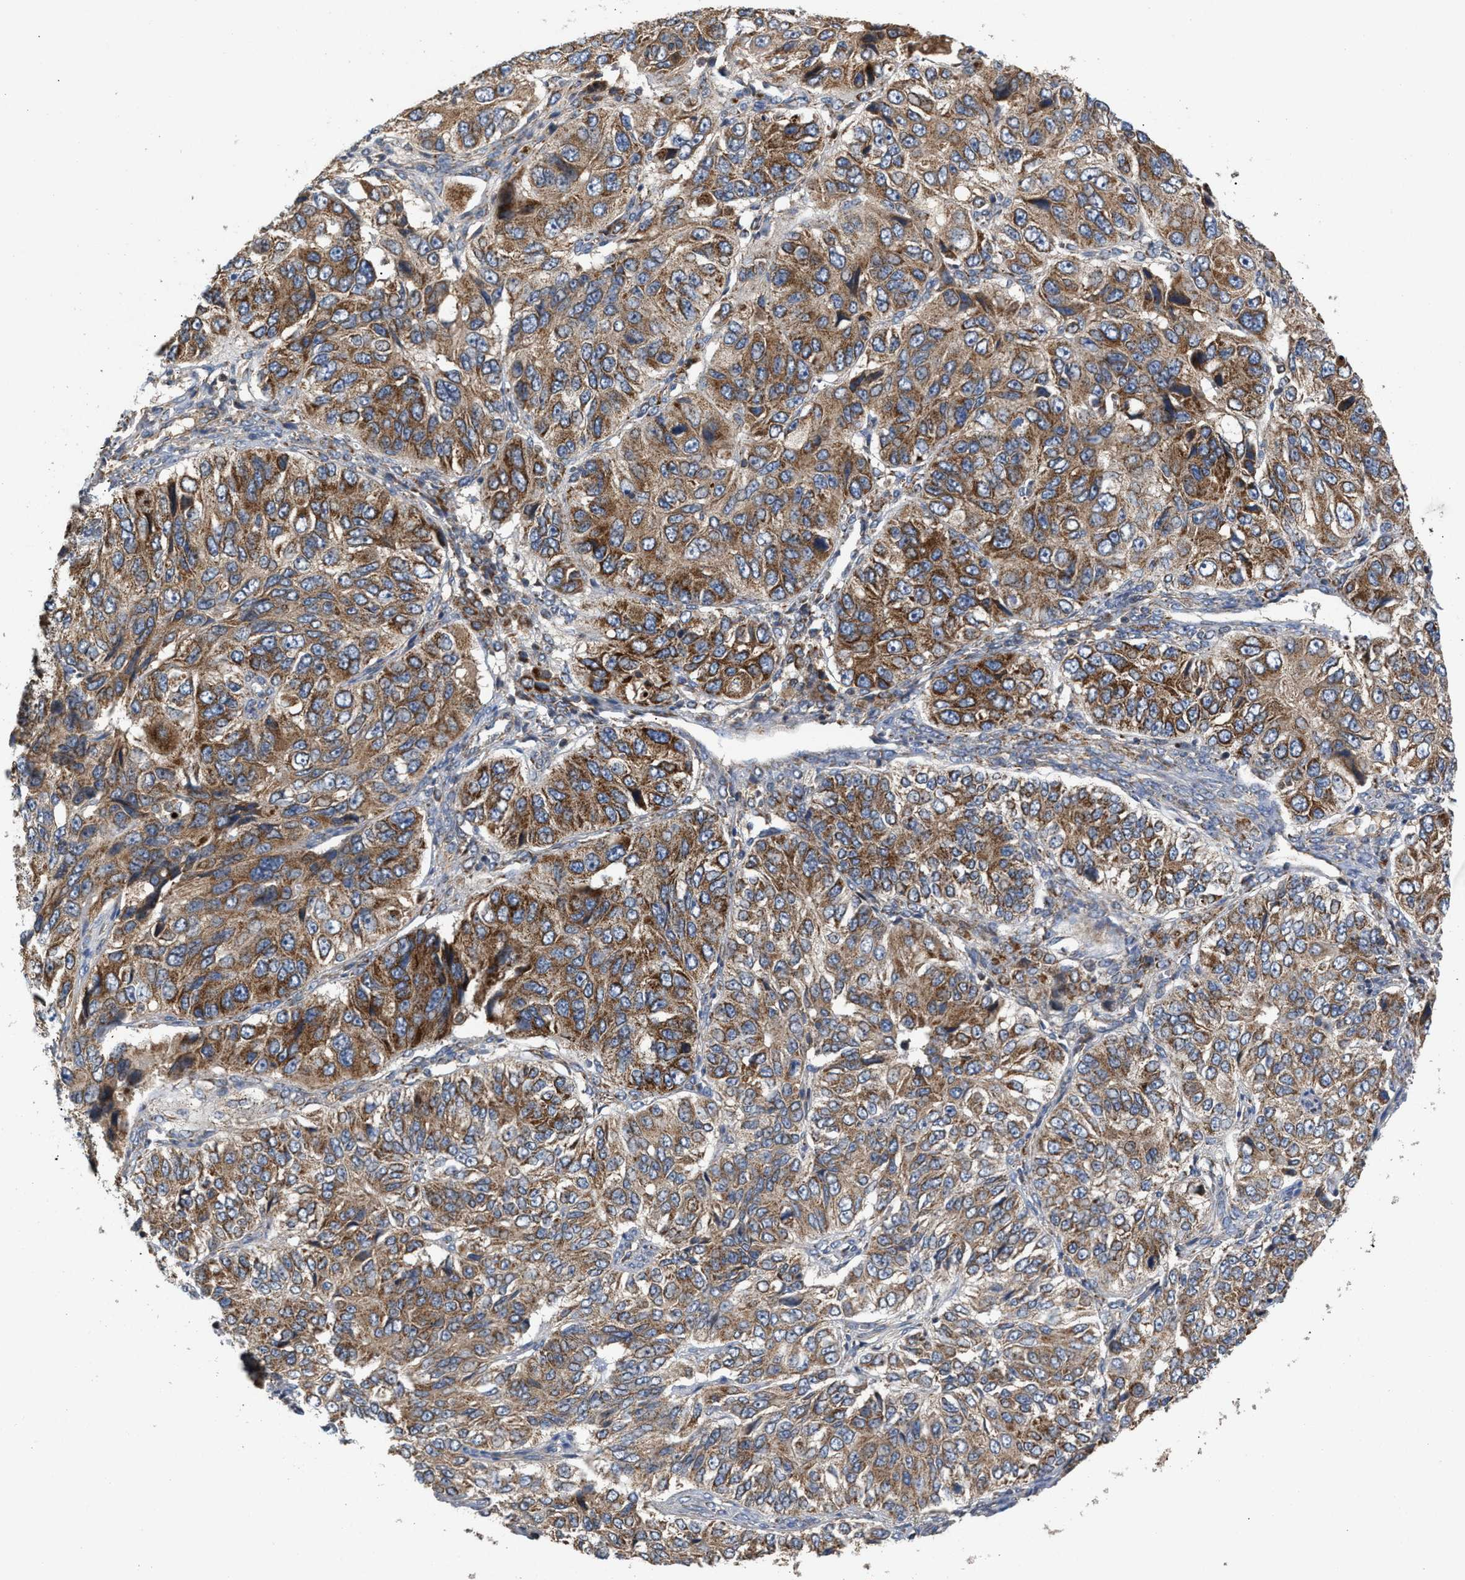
{"staining": {"intensity": "moderate", "quantity": ">75%", "location": "cytoplasmic/membranous"}, "tissue": "ovarian cancer", "cell_type": "Tumor cells", "image_type": "cancer", "snomed": [{"axis": "morphology", "description": "Carcinoma, endometroid"}, {"axis": "topography", "description": "Ovary"}], "caption": "Tumor cells show medium levels of moderate cytoplasmic/membranous positivity in about >75% of cells in human ovarian cancer (endometroid carcinoma).", "gene": "TACO1", "patient": {"sex": "female", "age": 51}}